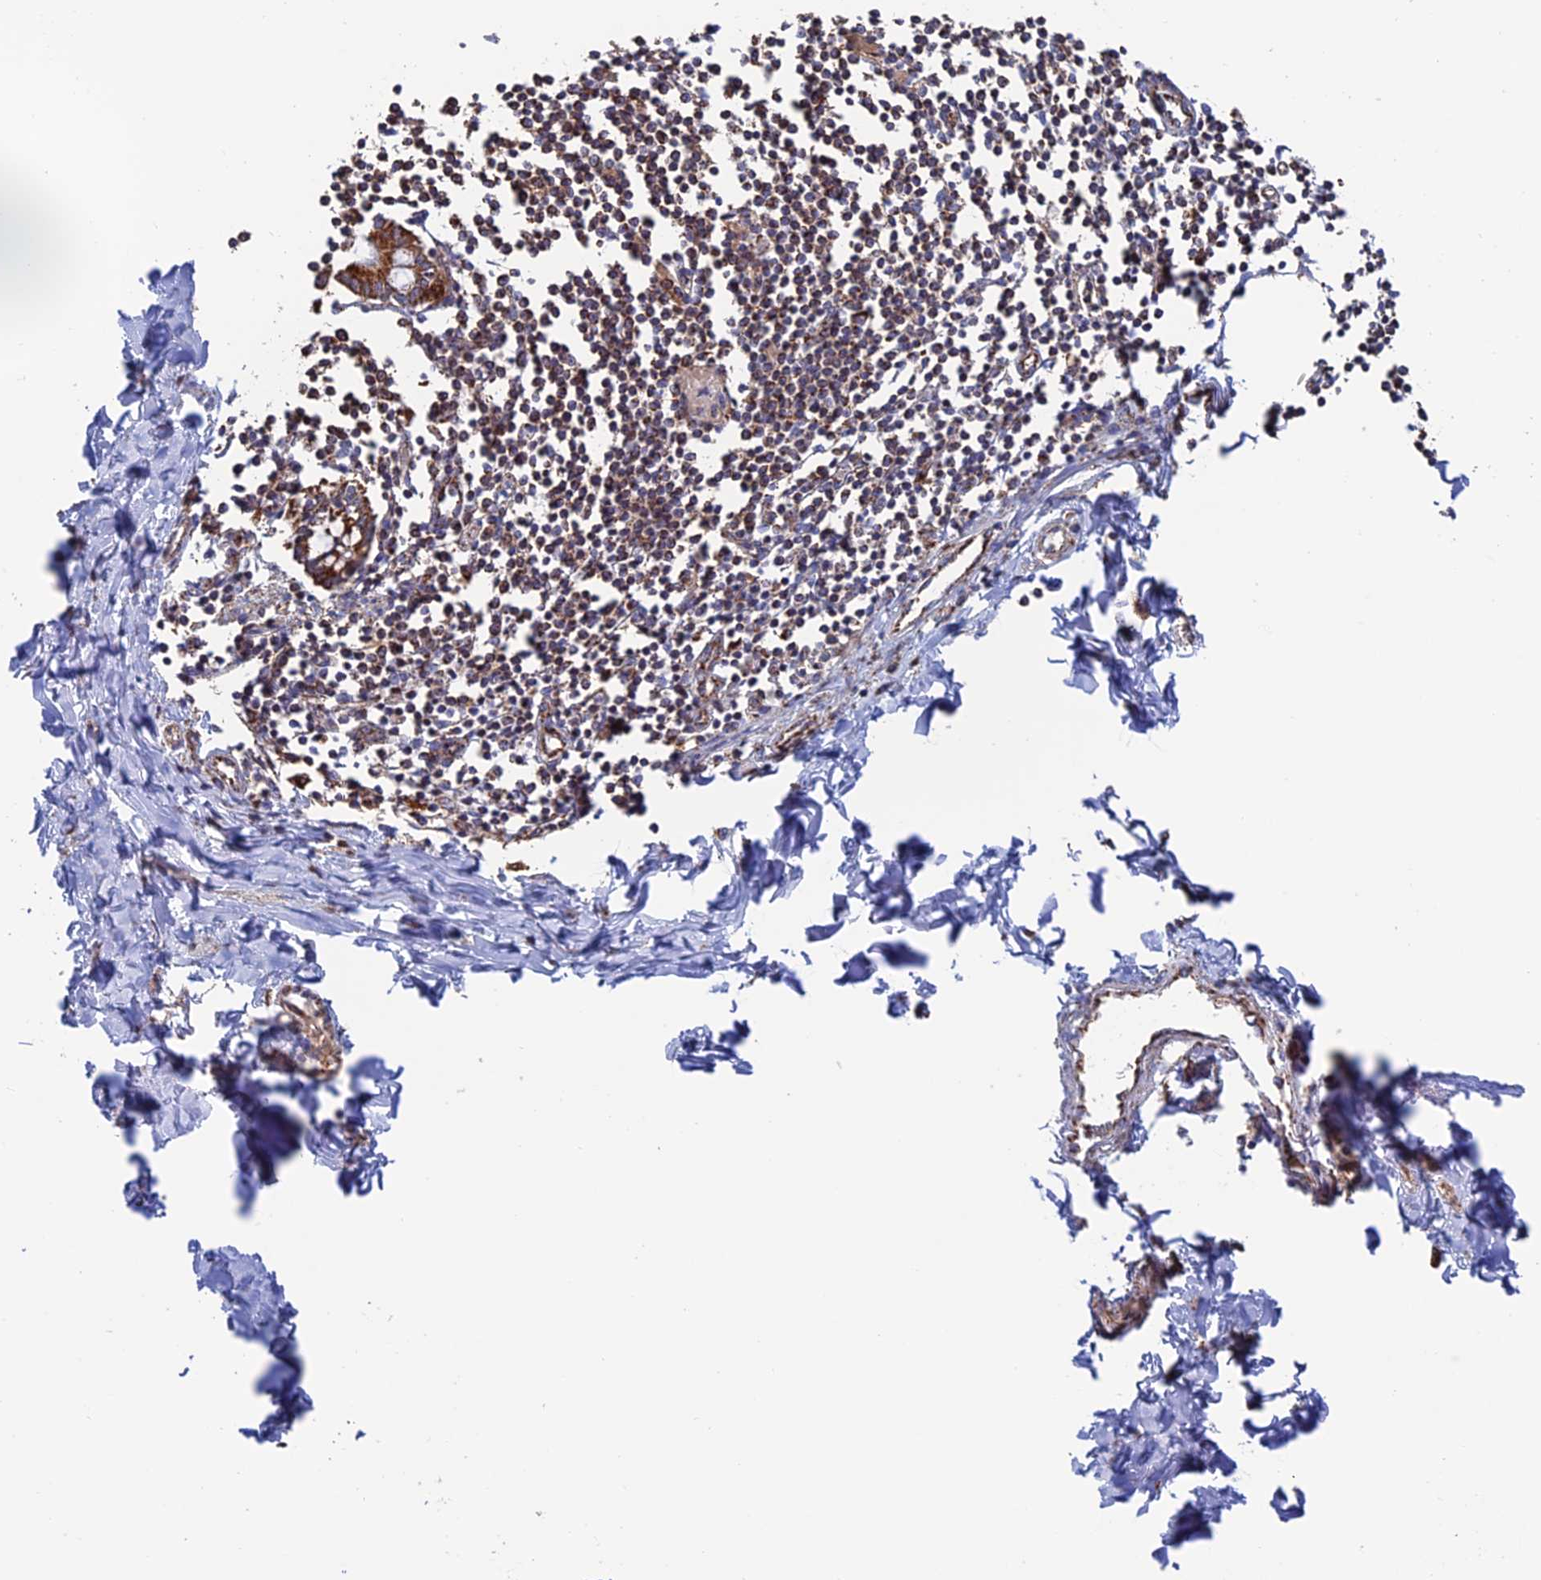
{"staining": {"intensity": "moderate", "quantity": "<25%", "location": "cytoplasmic/membranous,nuclear"}, "tissue": "smooth muscle", "cell_type": "Smooth muscle cells", "image_type": "normal", "snomed": [{"axis": "morphology", "description": "Normal tissue, NOS"}, {"axis": "morphology", "description": "Adenocarcinoma, NOS"}, {"axis": "topography", "description": "Colon"}, {"axis": "topography", "description": "Peripheral nerve tissue"}], "caption": "Protein staining exhibits moderate cytoplasmic/membranous,nuclear expression in about <25% of smooth muscle cells in benign smooth muscle.", "gene": "DTYMK", "patient": {"sex": "male", "age": 14}}